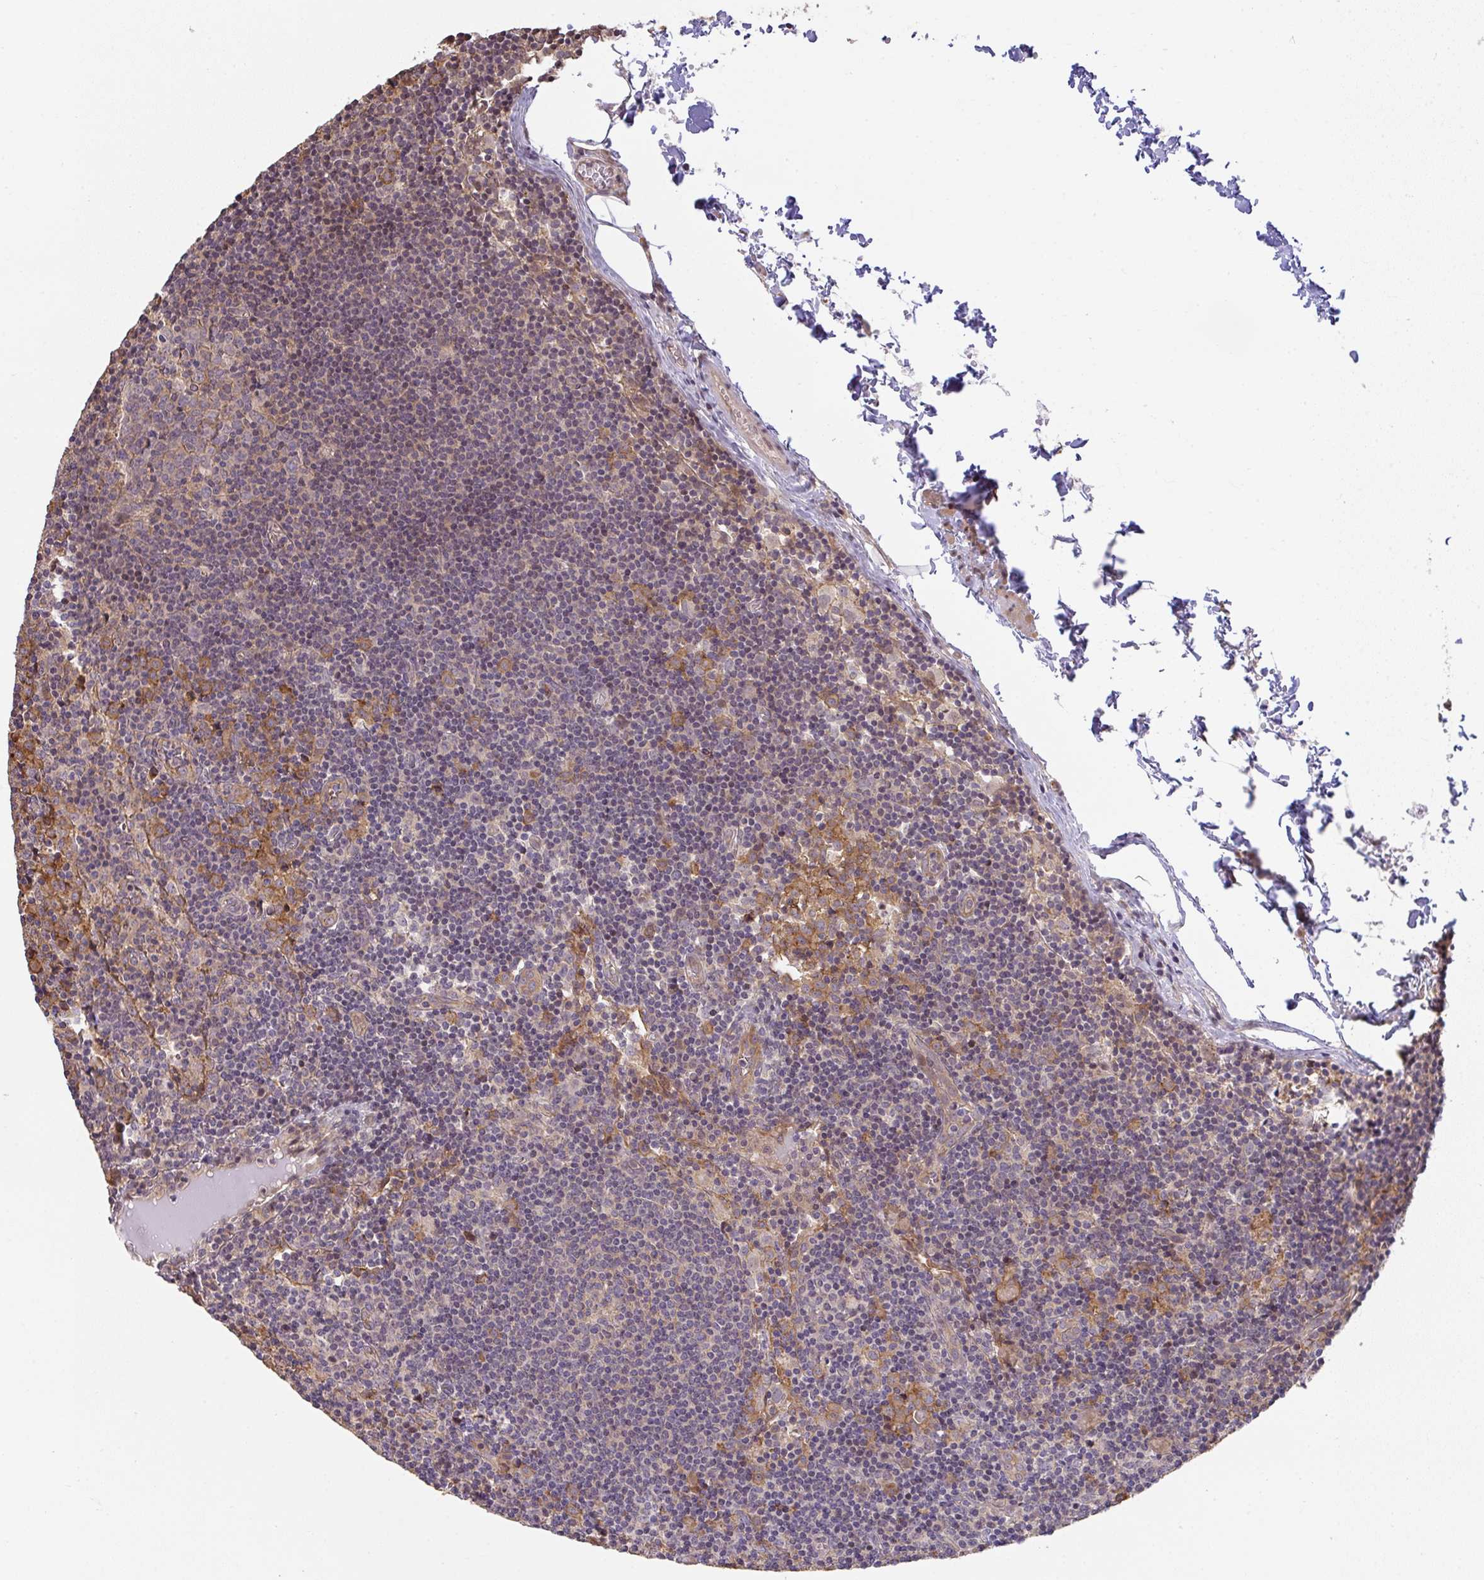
{"staining": {"intensity": "moderate", "quantity": "25%-75%", "location": "cytoplasmic/membranous"}, "tissue": "lymph node", "cell_type": "Germinal center cells", "image_type": "normal", "snomed": [{"axis": "morphology", "description": "Normal tissue, NOS"}, {"axis": "topography", "description": "Lymph node"}], "caption": "Immunohistochemical staining of normal lymph node shows moderate cytoplasmic/membranous protein positivity in about 25%-75% of germinal center cells. The staining was performed using DAB (3,3'-diaminobenzidine), with brown indicating positive protein expression. Nuclei are stained blue with hematoxylin.", "gene": "EEF1AKMT1", "patient": {"sex": "female", "age": 45}}